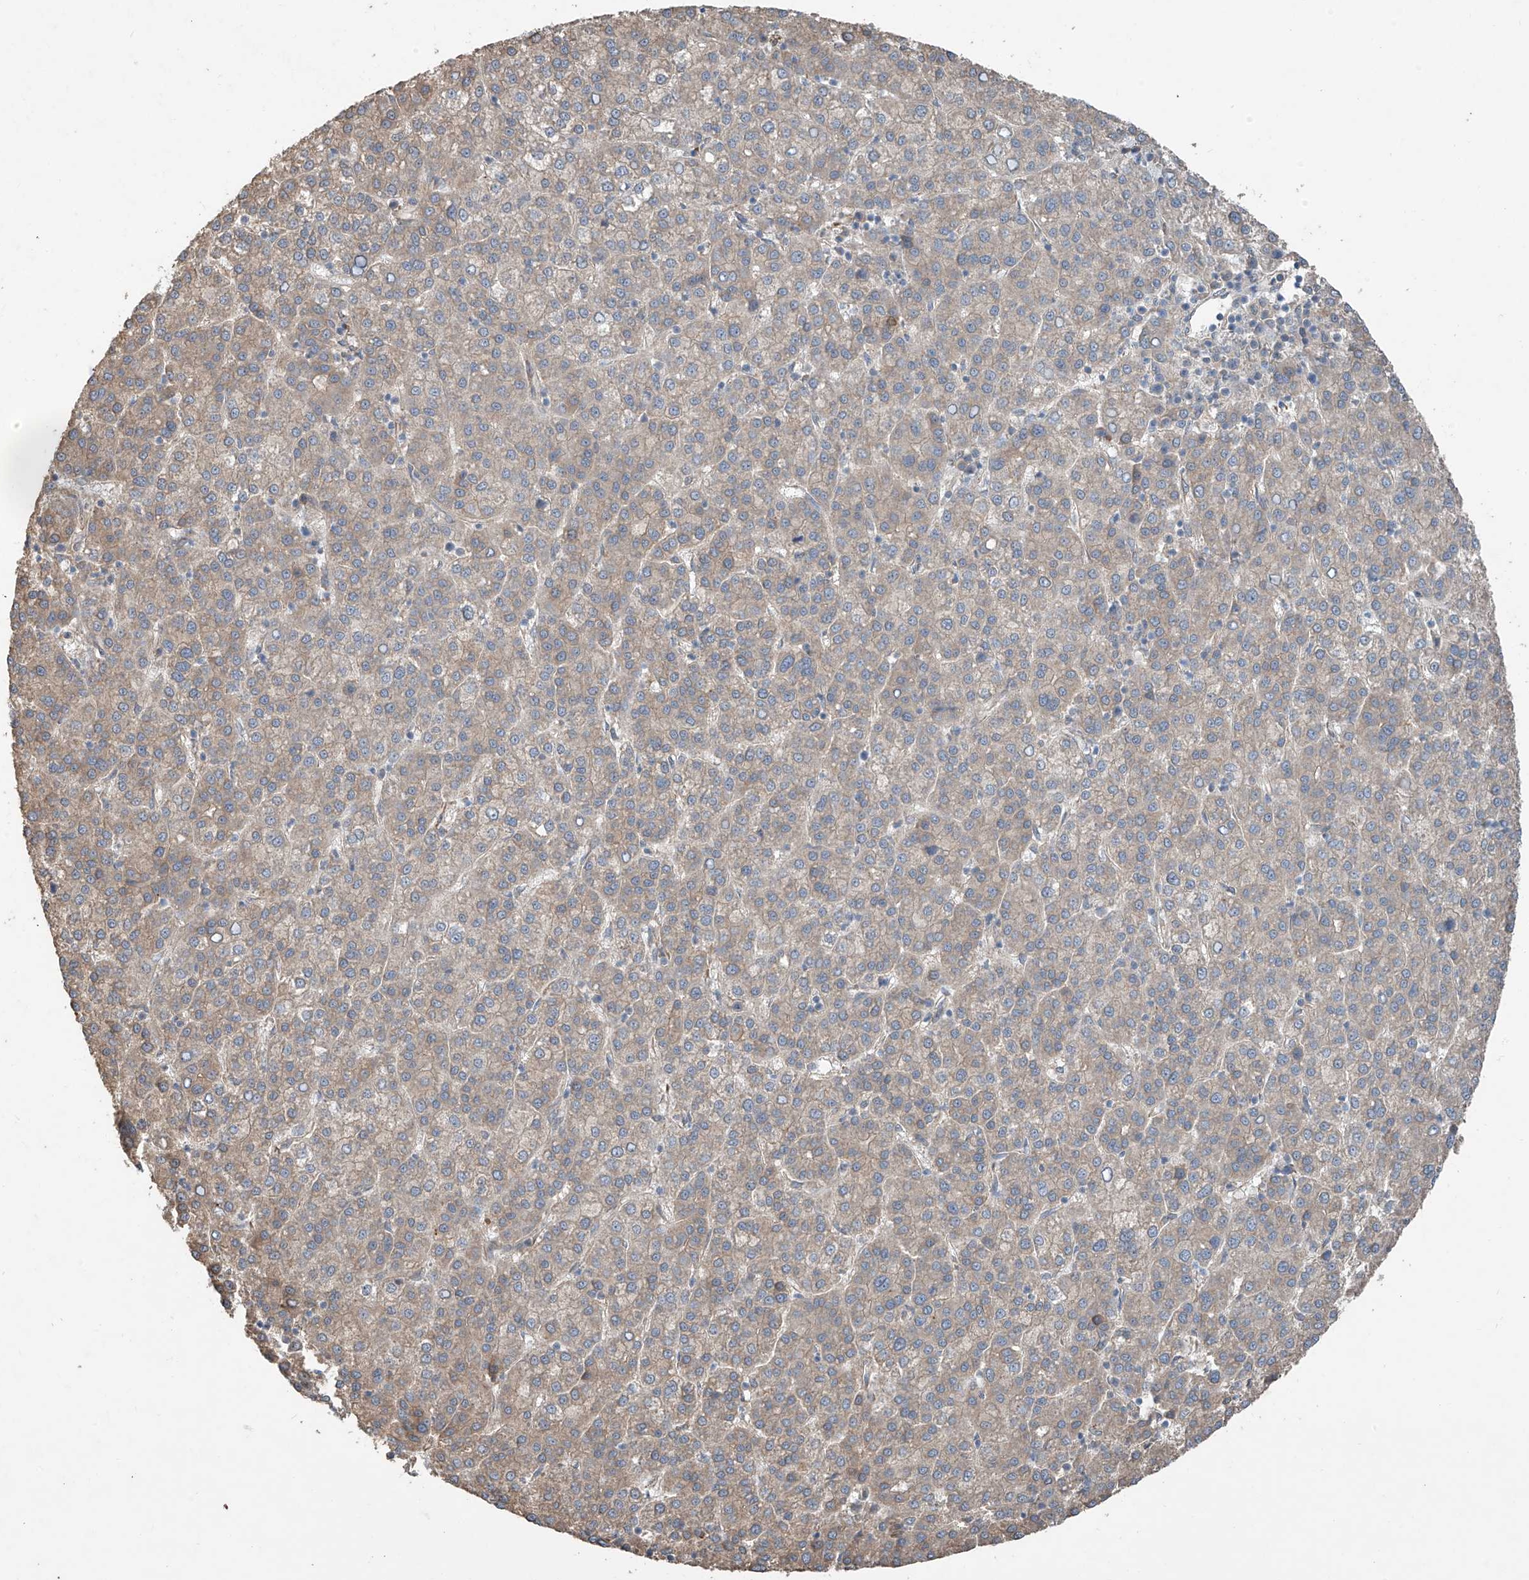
{"staining": {"intensity": "moderate", "quantity": "25%-75%", "location": "cytoplasmic/membranous"}, "tissue": "liver cancer", "cell_type": "Tumor cells", "image_type": "cancer", "snomed": [{"axis": "morphology", "description": "Carcinoma, Hepatocellular, NOS"}, {"axis": "topography", "description": "Liver"}], "caption": "Moderate cytoplasmic/membranous protein staining is identified in approximately 25%-75% of tumor cells in liver hepatocellular carcinoma. The protein is shown in brown color, while the nuclei are stained blue.", "gene": "AGBL5", "patient": {"sex": "female", "age": 58}}